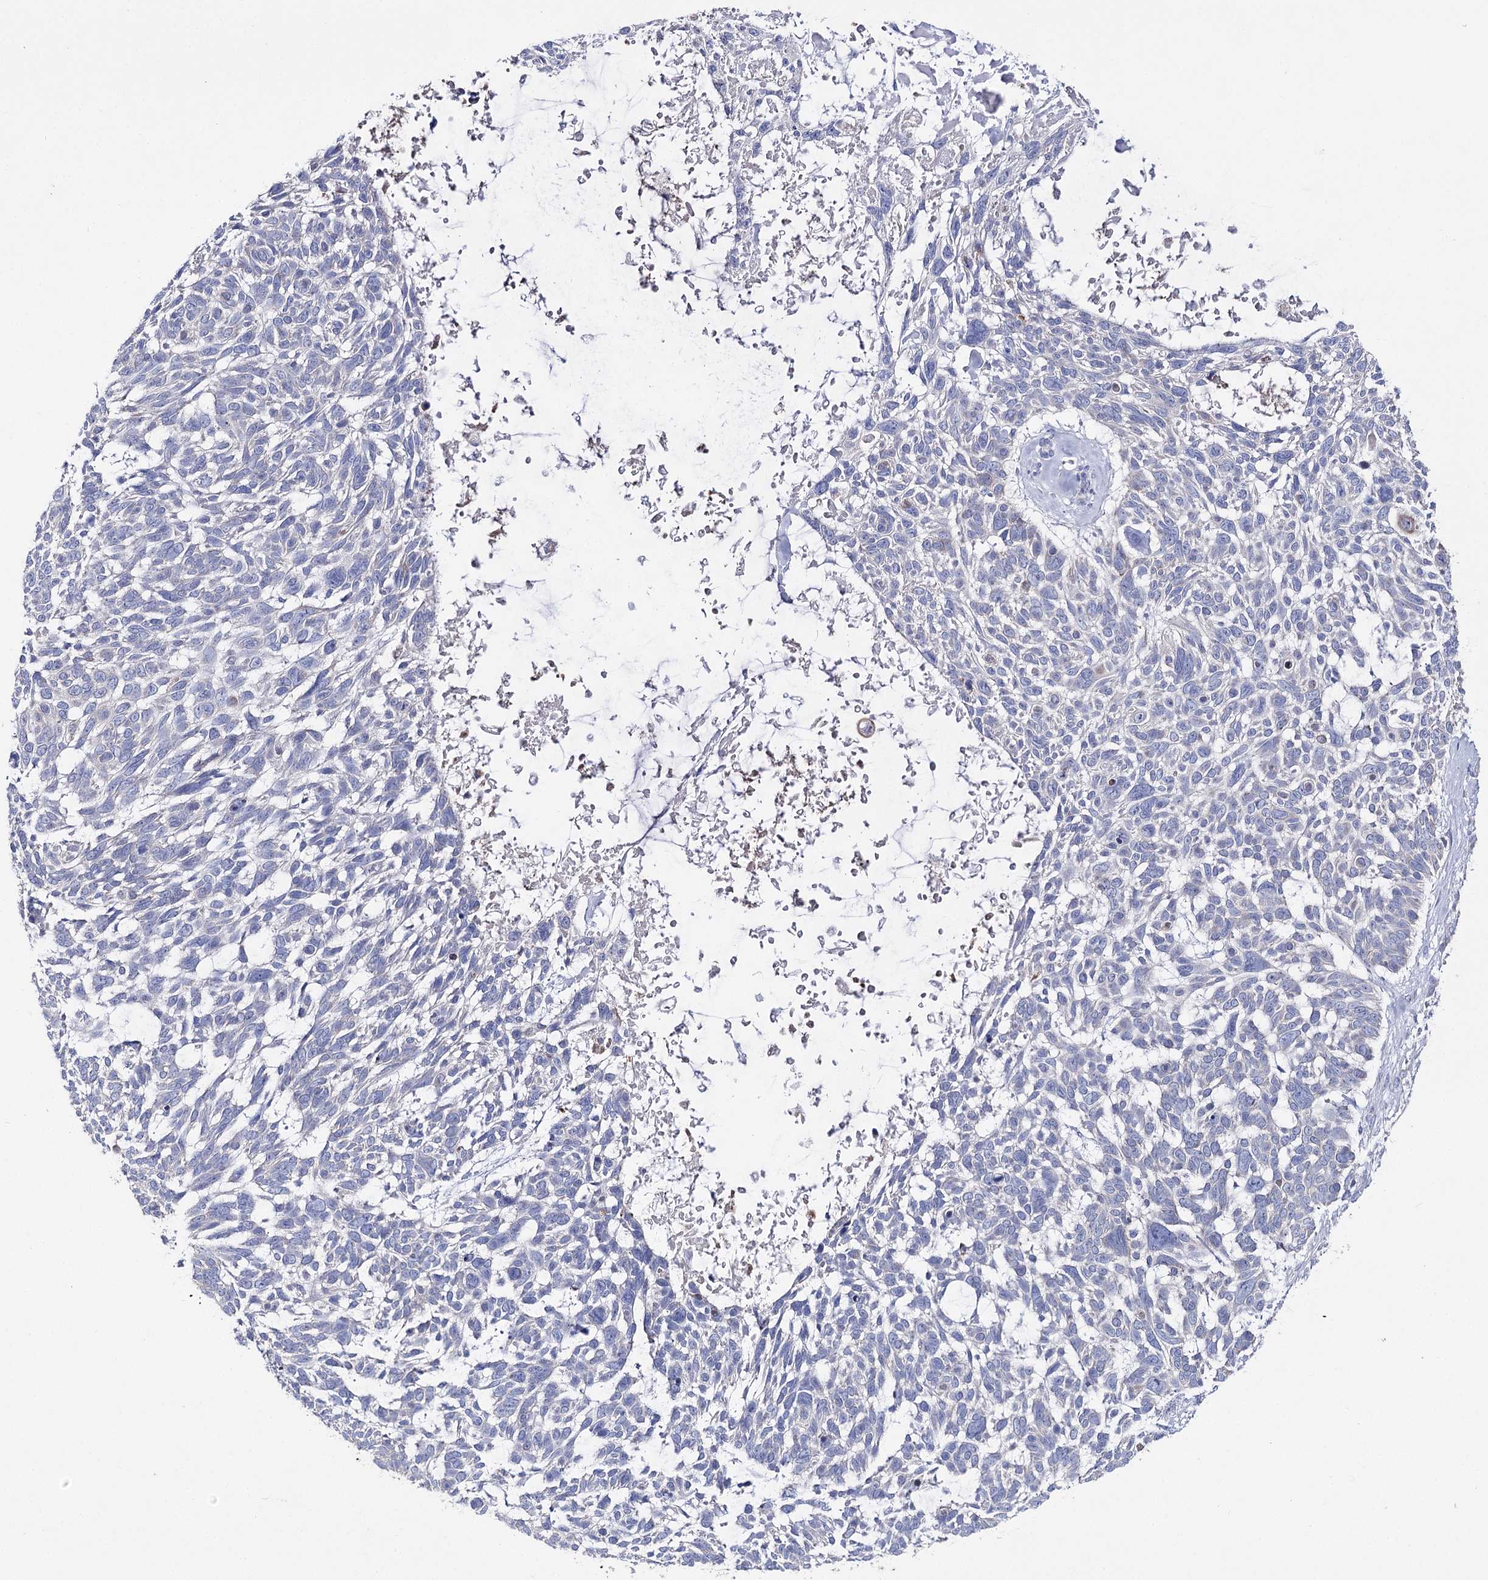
{"staining": {"intensity": "negative", "quantity": "none", "location": "none"}, "tissue": "skin cancer", "cell_type": "Tumor cells", "image_type": "cancer", "snomed": [{"axis": "morphology", "description": "Basal cell carcinoma"}, {"axis": "topography", "description": "Skin"}], "caption": "This is an immunohistochemistry (IHC) micrograph of human skin cancer. There is no positivity in tumor cells.", "gene": "NRAP", "patient": {"sex": "male", "age": 88}}